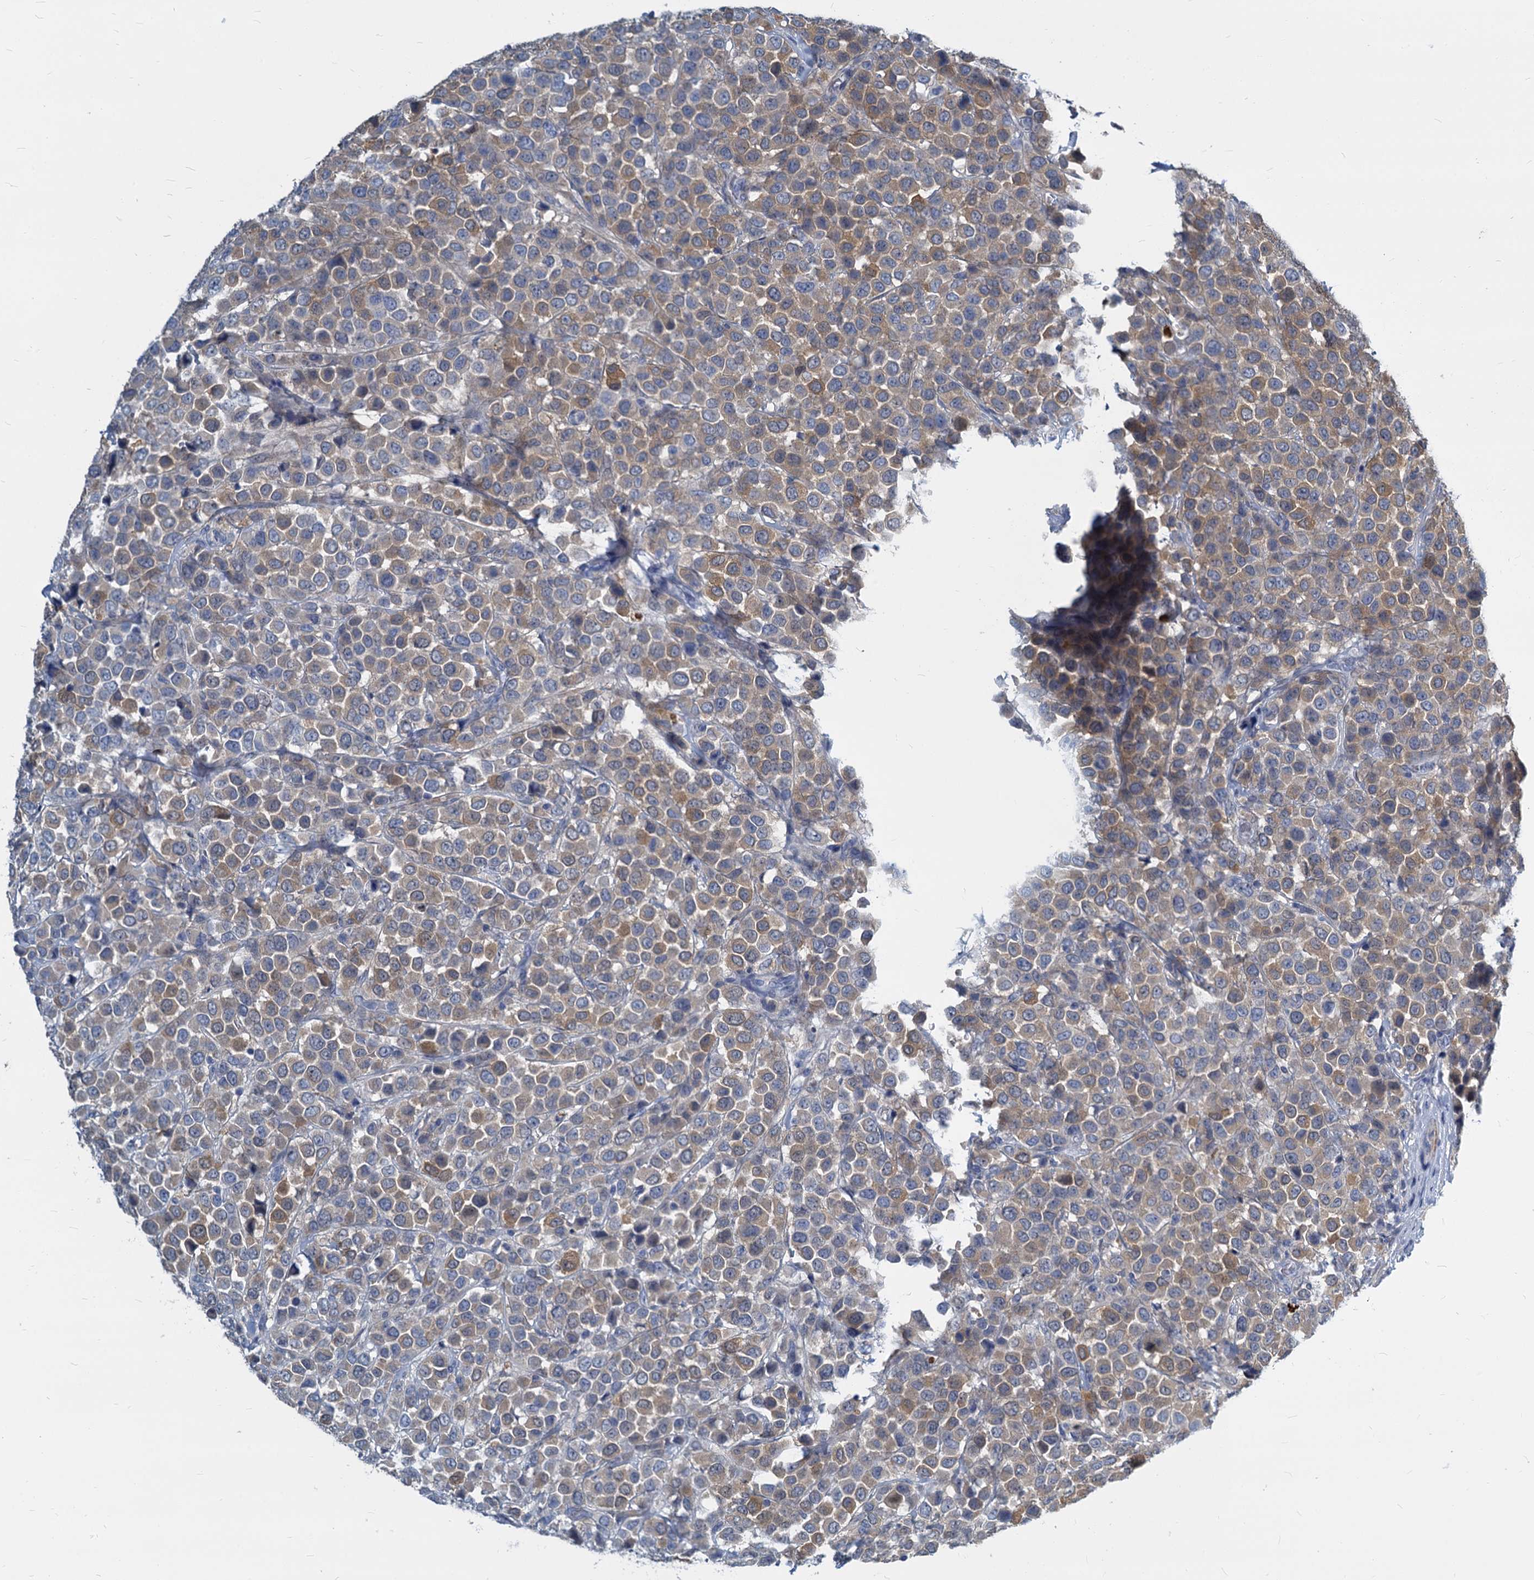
{"staining": {"intensity": "moderate", "quantity": "25%-75%", "location": "cytoplasmic/membranous"}, "tissue": "breast cancer", "cell_type": "Tumor cells", "image_type": "cancer", "snomed": [{"axis": "morphology", "description": "Duct carcinoma"}, {"axis": "topography", "description": "Breast"}], "caption": "Immunohistochemistry (IHC) image of human breast cancer stained for a protein (brown), which displays medium levels of moderate cytoplasmic/membranous positivity in approximately 25%-75% of tumor cells.", "gene": "GSTM3", "patient": {"sex": "female", "age": 61}}